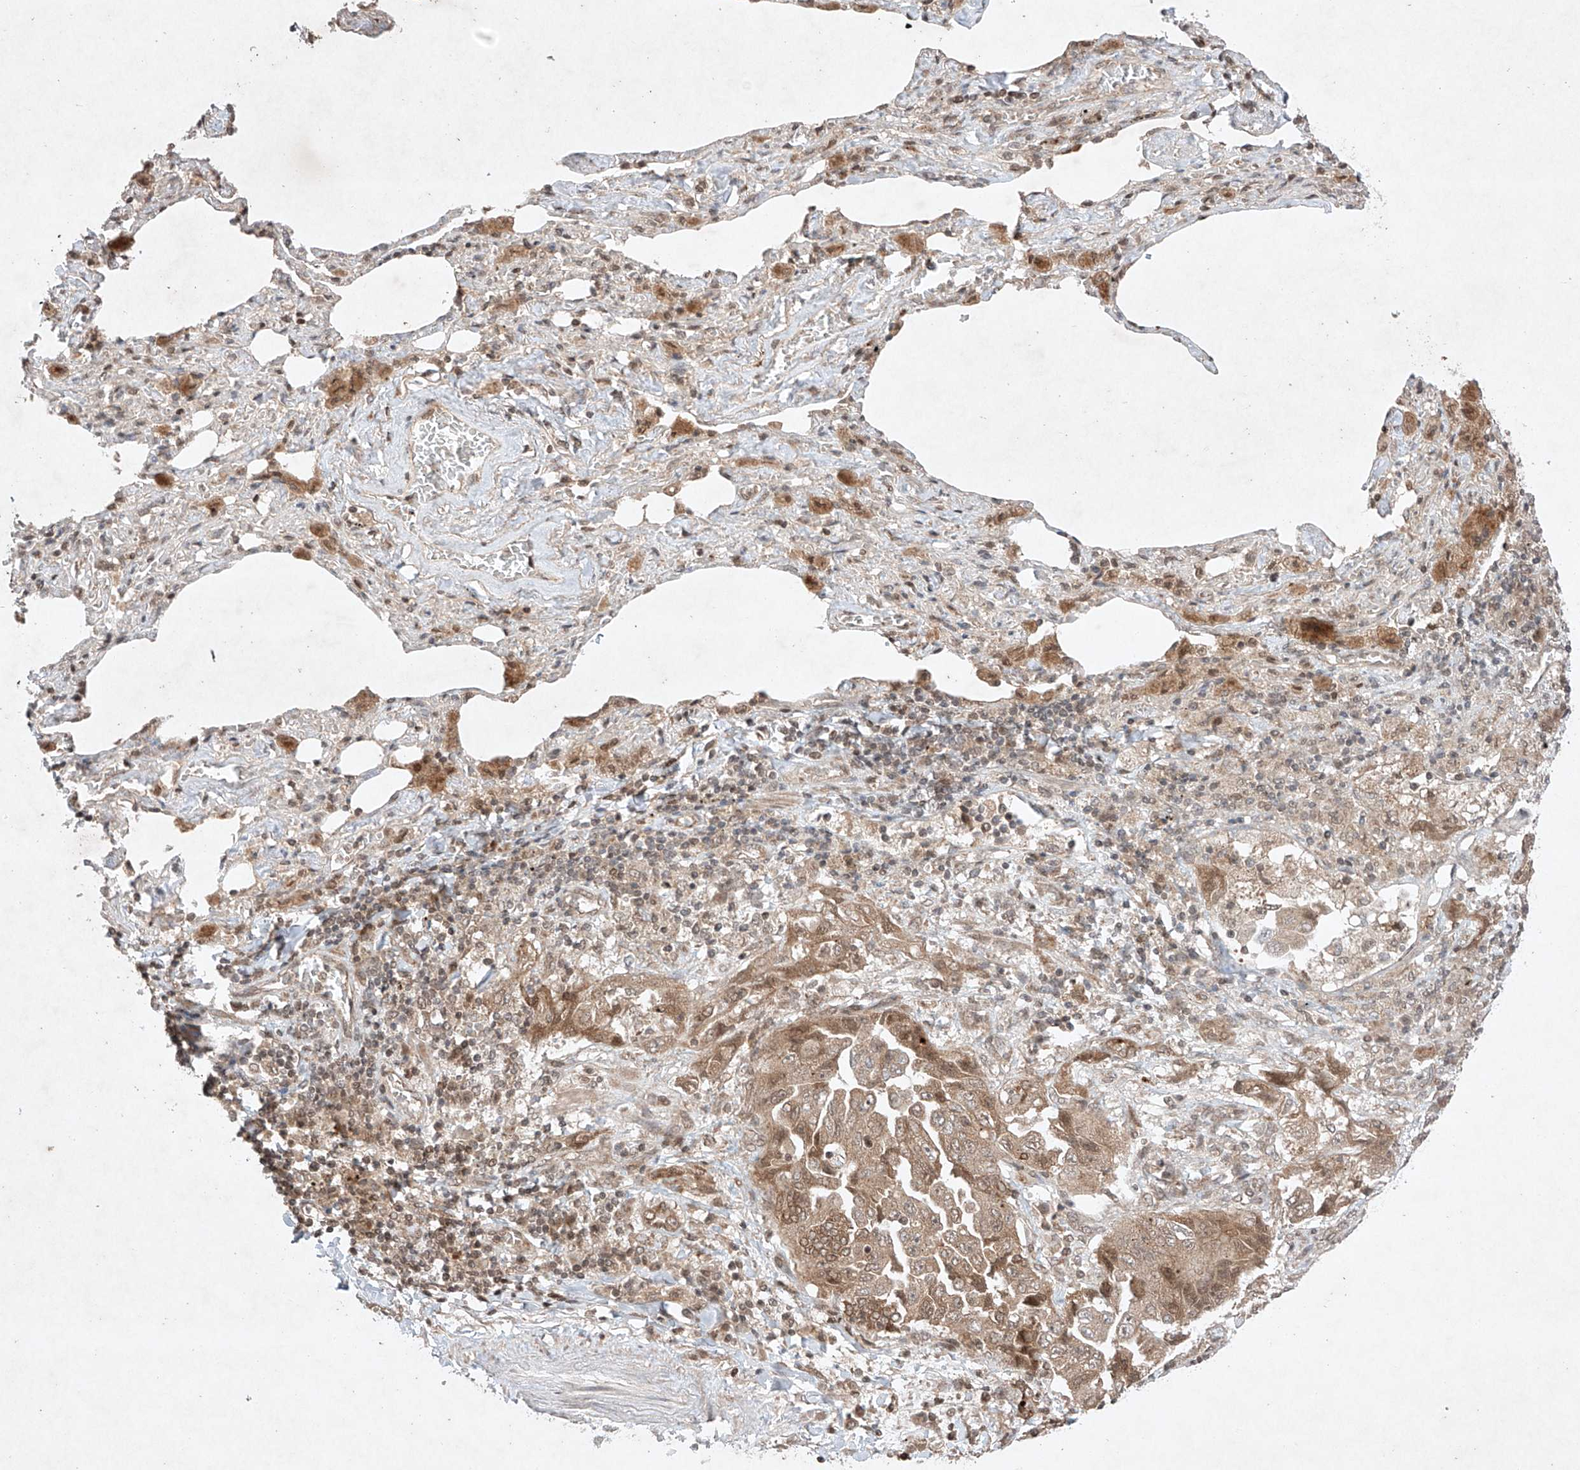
{"staining": {"intensity": "moderate", "quantity": ">75%", "location": "cytoplasmic/membranous,nuclear"}, "tissue": "lung cancer", "cell_type": "Tumor cells", "image_type": "cancer", "snomed": [{"axis": "morphology", "description": "Adenocarcinoma, NOS"}, {"axis": "topography", "description": "Lung"}], "caption": "This is an image of IHC staining of lung cancer (adenocarcinoma), which shows moderate positivity in the cytoplasmic/membranous and nuclear of tumor cells.", "gene": "RNF31", "patient": {"sex": "female", "age": 51}}